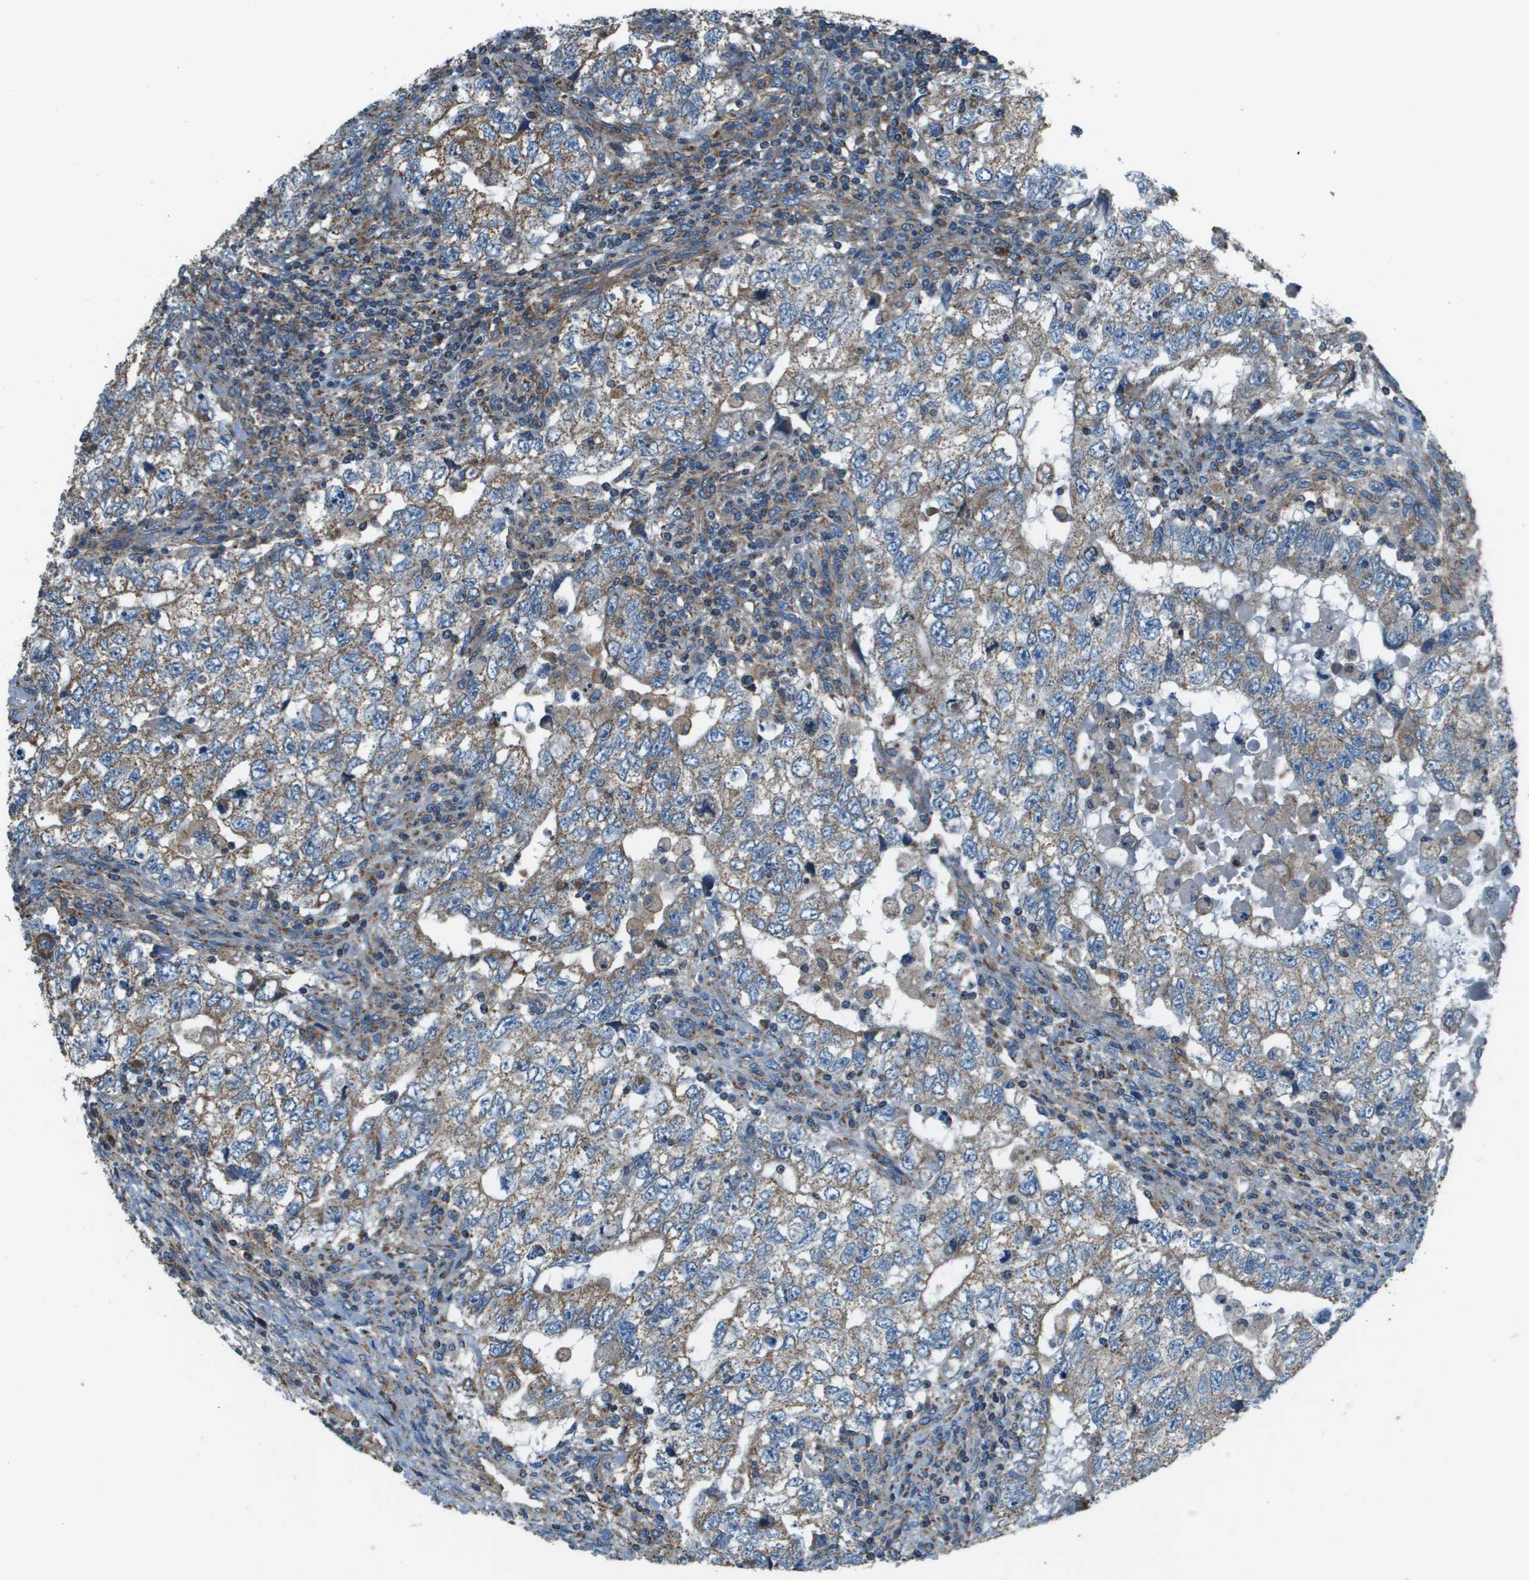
{"staining": {"intensity": "weak", "quantity": ">75%", "location": "cytoplasmic/membranous"}, "tissue": "testis cancer", "cell_type": "Tumor cells", "image_type": "cancer", "snomed": [{"axis": "morphology", "description": "Carcinoma, Embryonal, NOS"}, {"axis": "topography", "description": "Testis"}], "caption": "IHC of human testis cancer shows low levels of weak cytoplasmic/membranous expression in about >75% of tumor cells.", "gene": "TMEM51", "patient": {"sex": "male", "age": 36}}